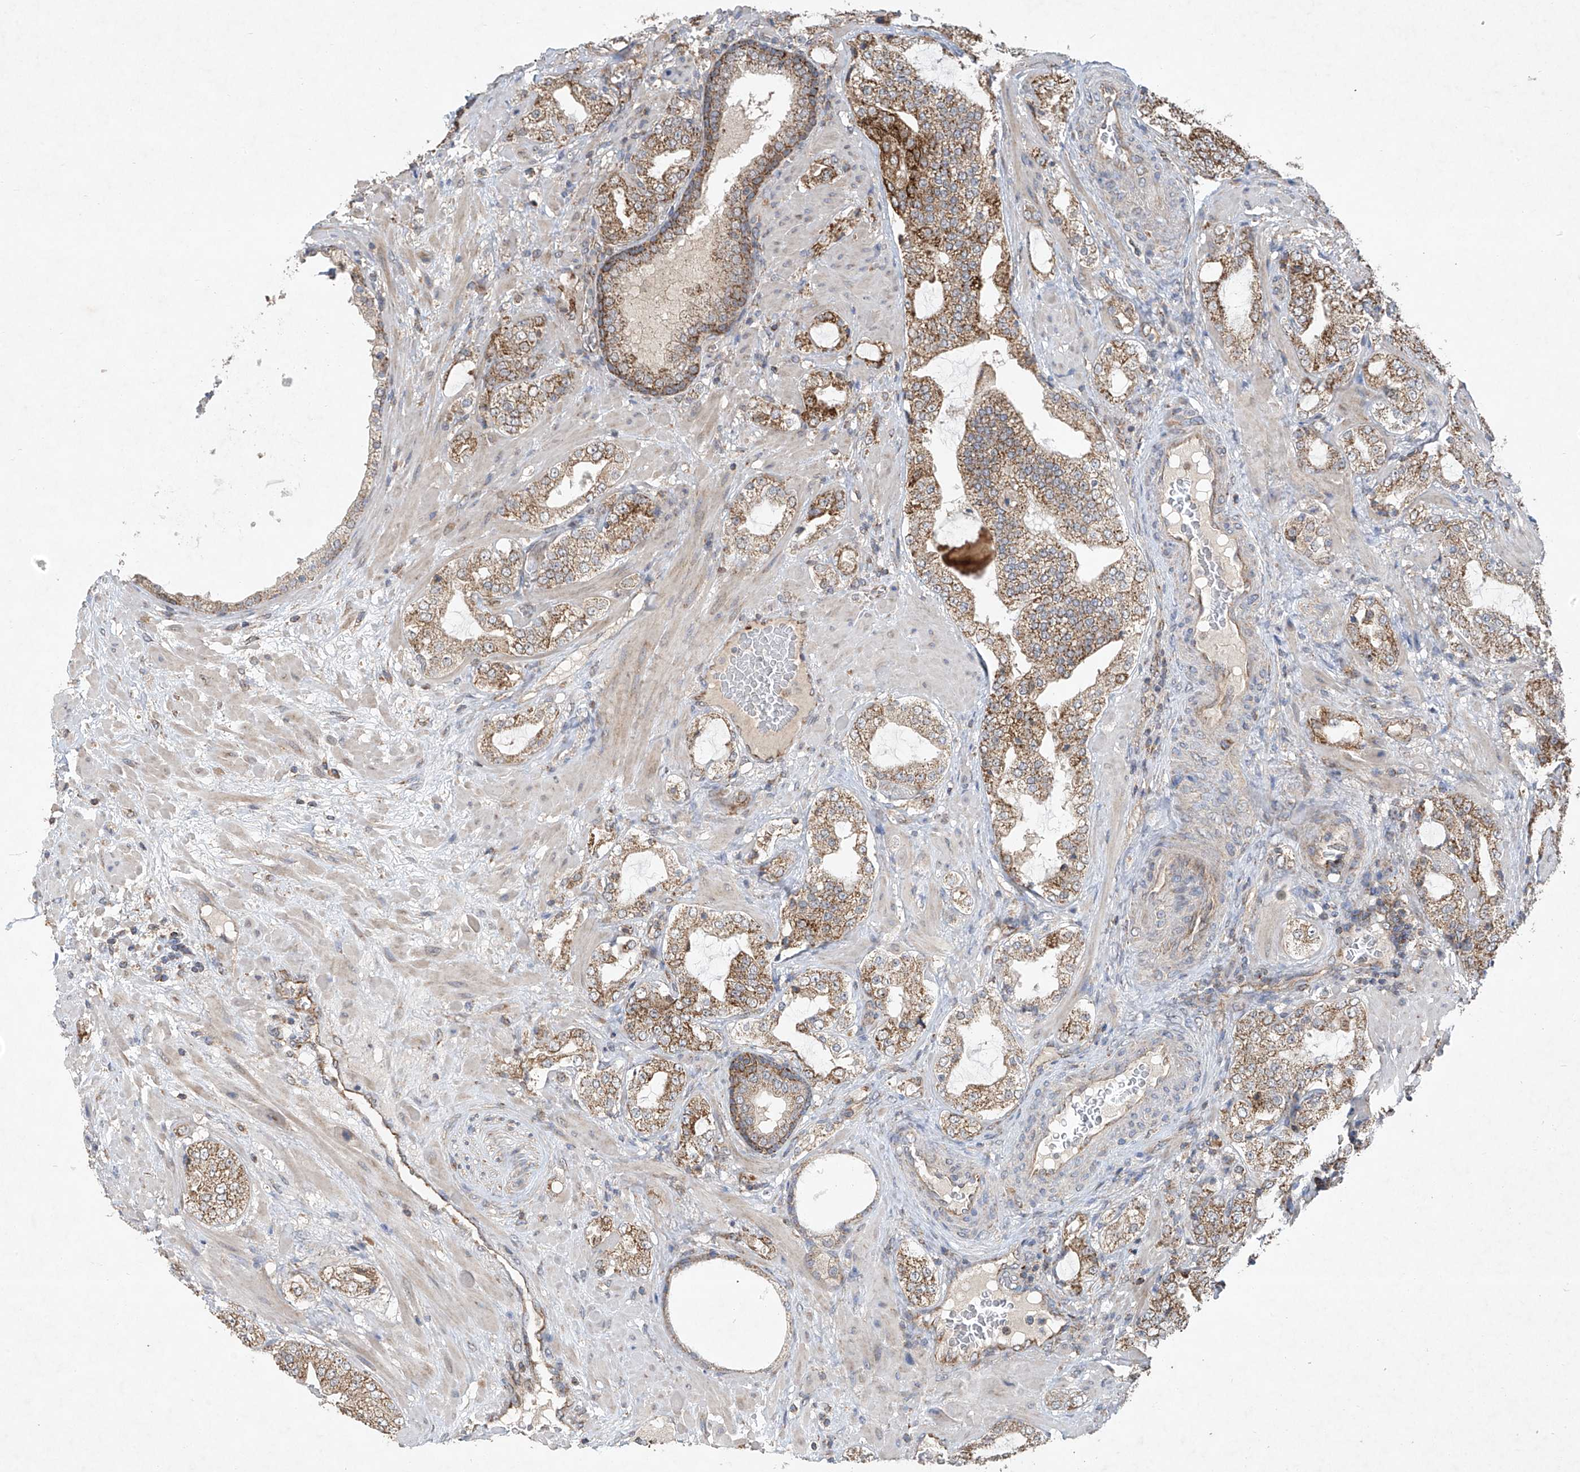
{"staining": {"intensity": "moderate", "quantity": ">75%", "location": "cytoplasmic/membranous"}, "tissue": "prostate cancer", "cell_type": "Tumor cells", "image_type": "cancer", "snomed": [{"axis": "morphology", "description": "Adenocarcinoma, High grade"}, {"axis": "topography", "description": "Prostate"}], "caption": "About >75% of tumor cells in prostate cancer (adenocarcinoma (high-grade)) reveal moderate cytoplasmic/membranous protein expression as visualized by brown immunohistochemical staining.", "gene": "UQCC1", "patient": {"sex": "male", "age": 64}}